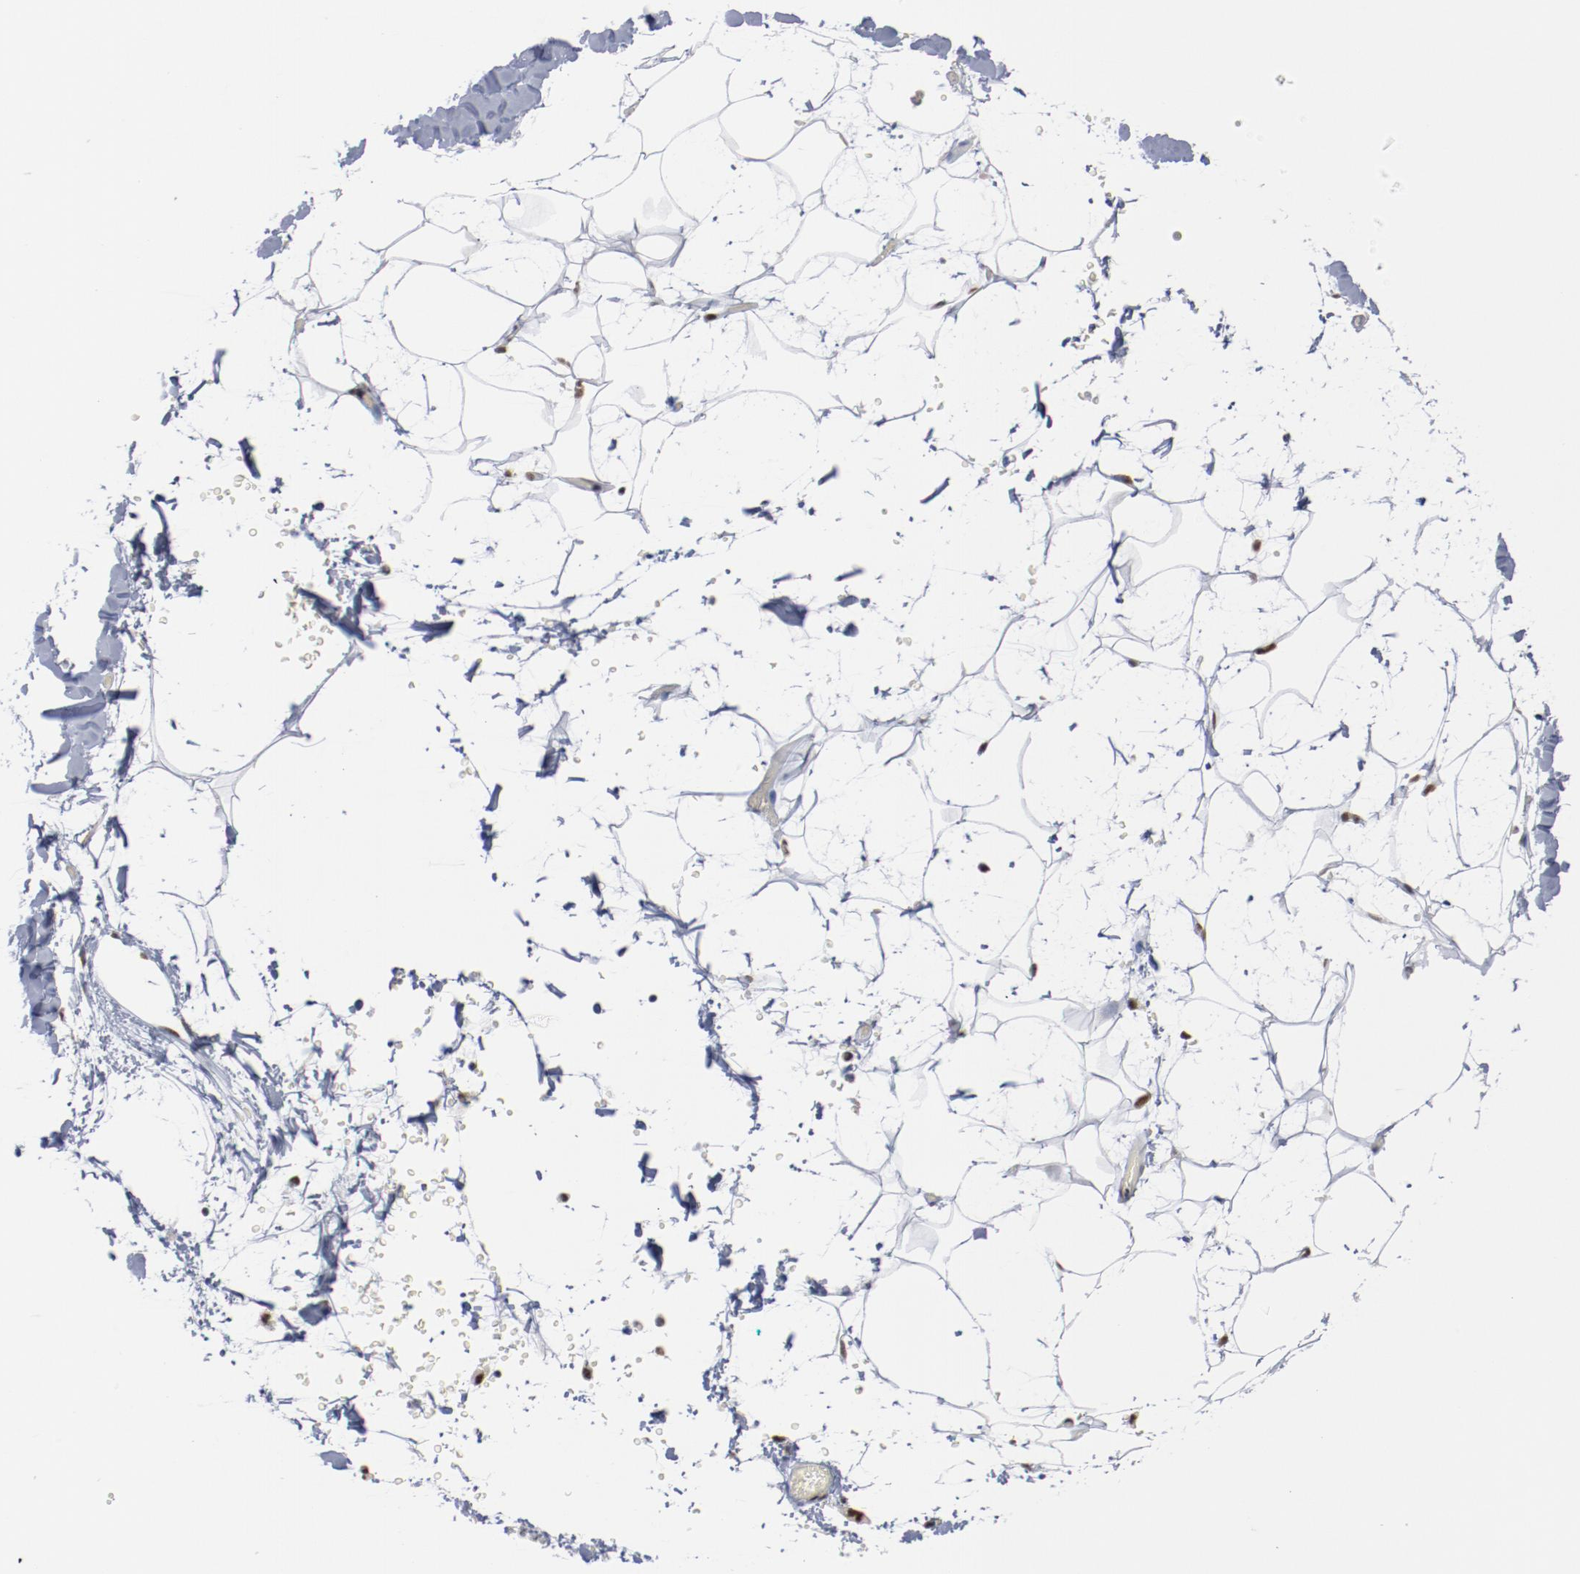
{"staining": {"intensity": "weak", "quantity": ">75%", "location": "nuclear"}, "tissue": "adipose tissue", "cell_type": "Adipocytes", "image_type": "normal", "snomed": [{"axis": "morphology", "description": "Normal tissue, NOS"}, {"axis": "topography", "description": "Soft tissue"}], "caption": "A high-resolution micrograph shows immunohistochemistry (IHC) staining of benign adipose tissue, which displays weak nuclear staining in approximately >75% of adipocytes.", "gene": "BUB3", "patient": {"sex": "male", "age": 72}}